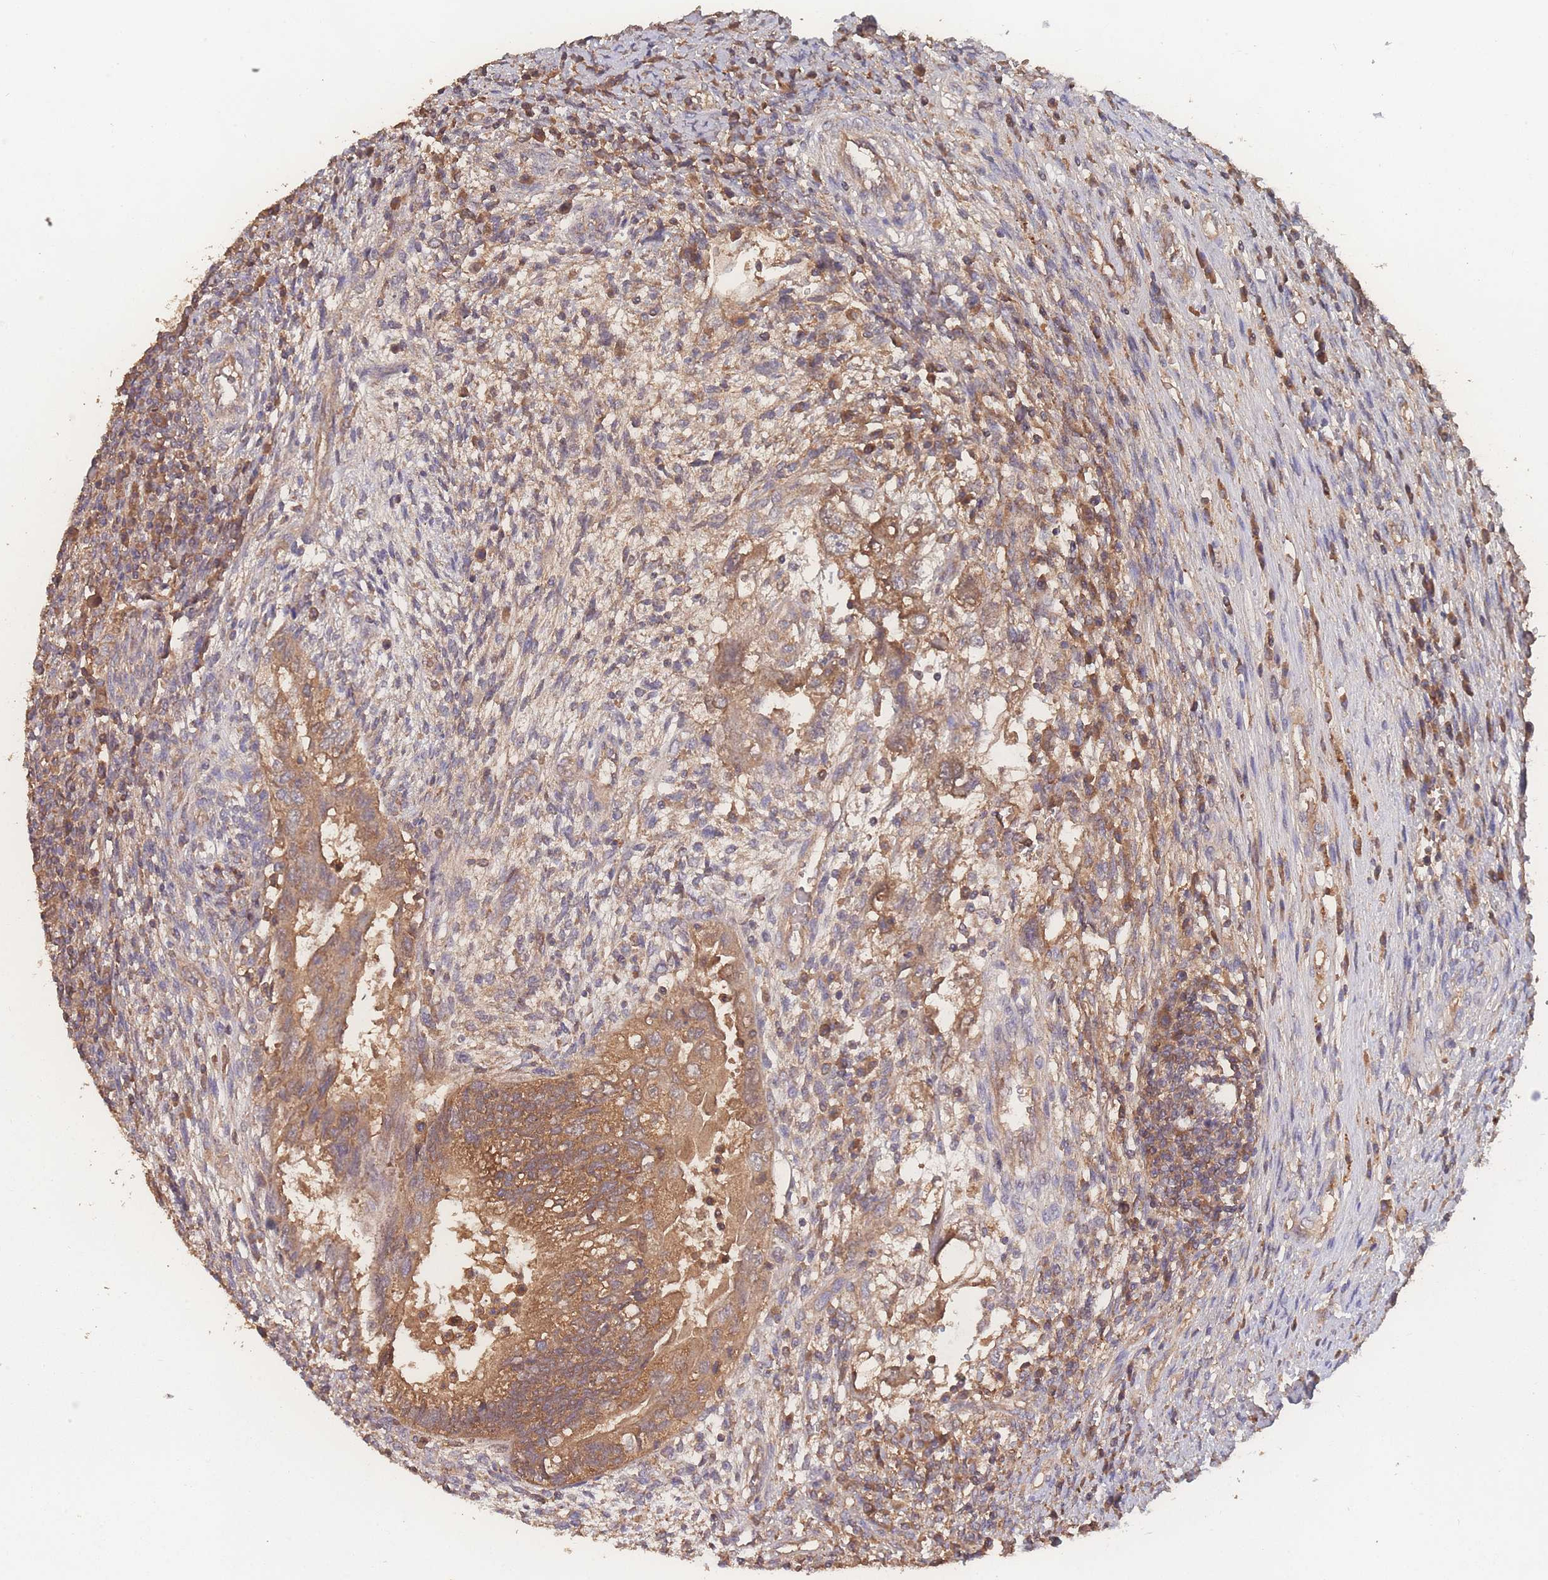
{"staining": {"intensity": "moderate", "quantity": ">75%", "location": "cytoplasmic/membranous"}, "tissue": "testis cancer", "cell_type": "Tumor cells", "image_type": "cancer", "snomed": [{"axis": "morphology", "description": "Carcinoma, Embryonal, NOS"}, {"axis": "topography", "description": "Testis"}], "caption": "Approximately >75% of tumor cells in human testis cancer reveal moderate cytoplasmic/membranous protein staining as visualized by brown immunohistochemical staining.", "gene": "ATXN10", "patient": {"sex": "male", "age": 26}}